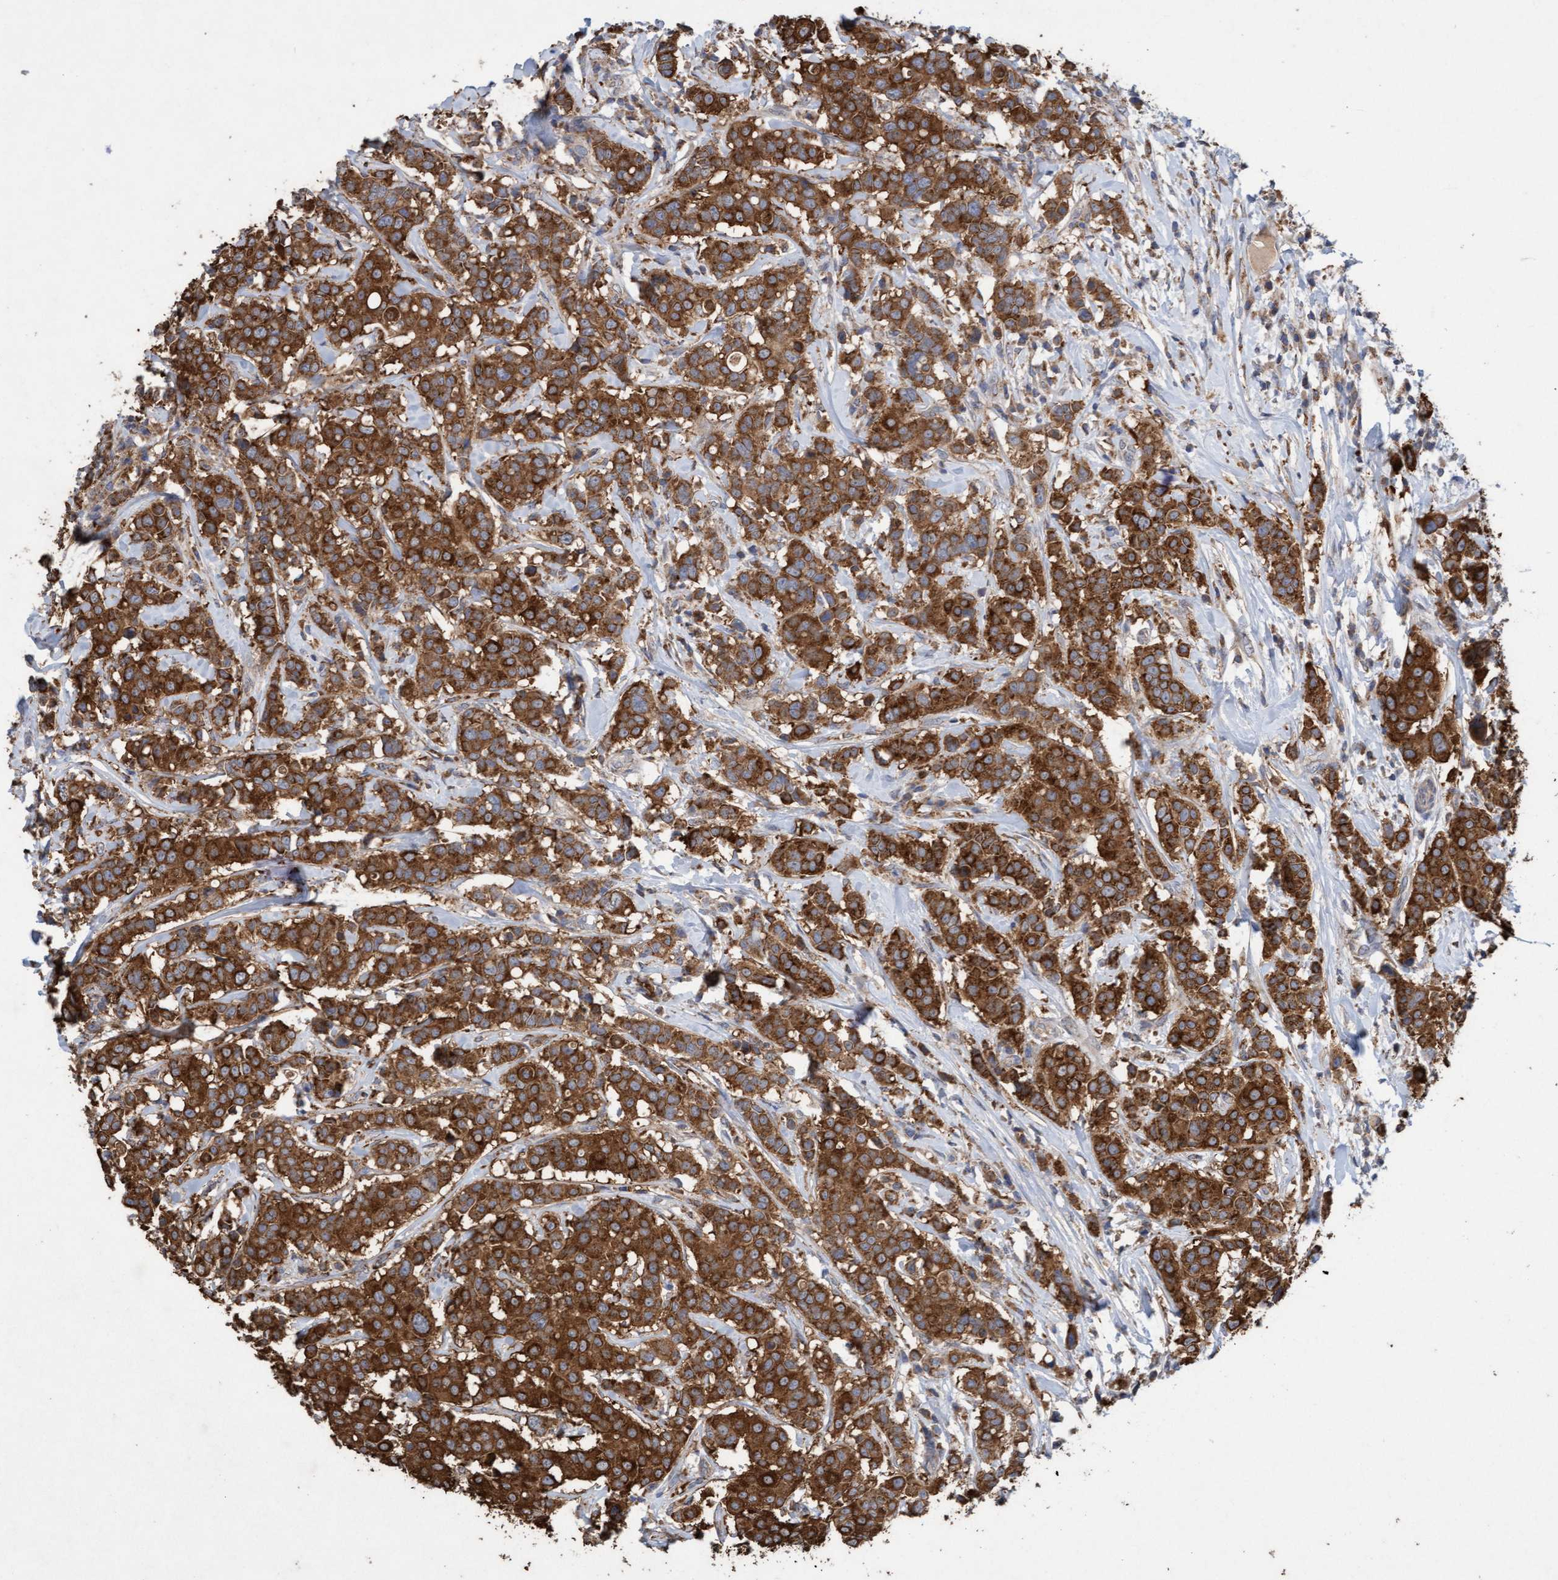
{"staining": {"intensity": "strong", "quantity": ">75%", "location": "cytoplasmic/membranous"}, "tissue": "breast cancer", "cell_type": "Tumor cells", "image_type": "cancer", "snomed": [{"axis": "morphology", "description": "Duct carcinoma"}, {"axis": "topography", "description": "Breast"}], "caption": "Infiltrating ductal carcinoma (breast) stained for a protein (brown) exhibits strong cytoplasmic/membranous positive positivity in approximately >75% of tumor cells.", "gene": "ATPAF2", "patient": {"sex": "female", "age": 27}}